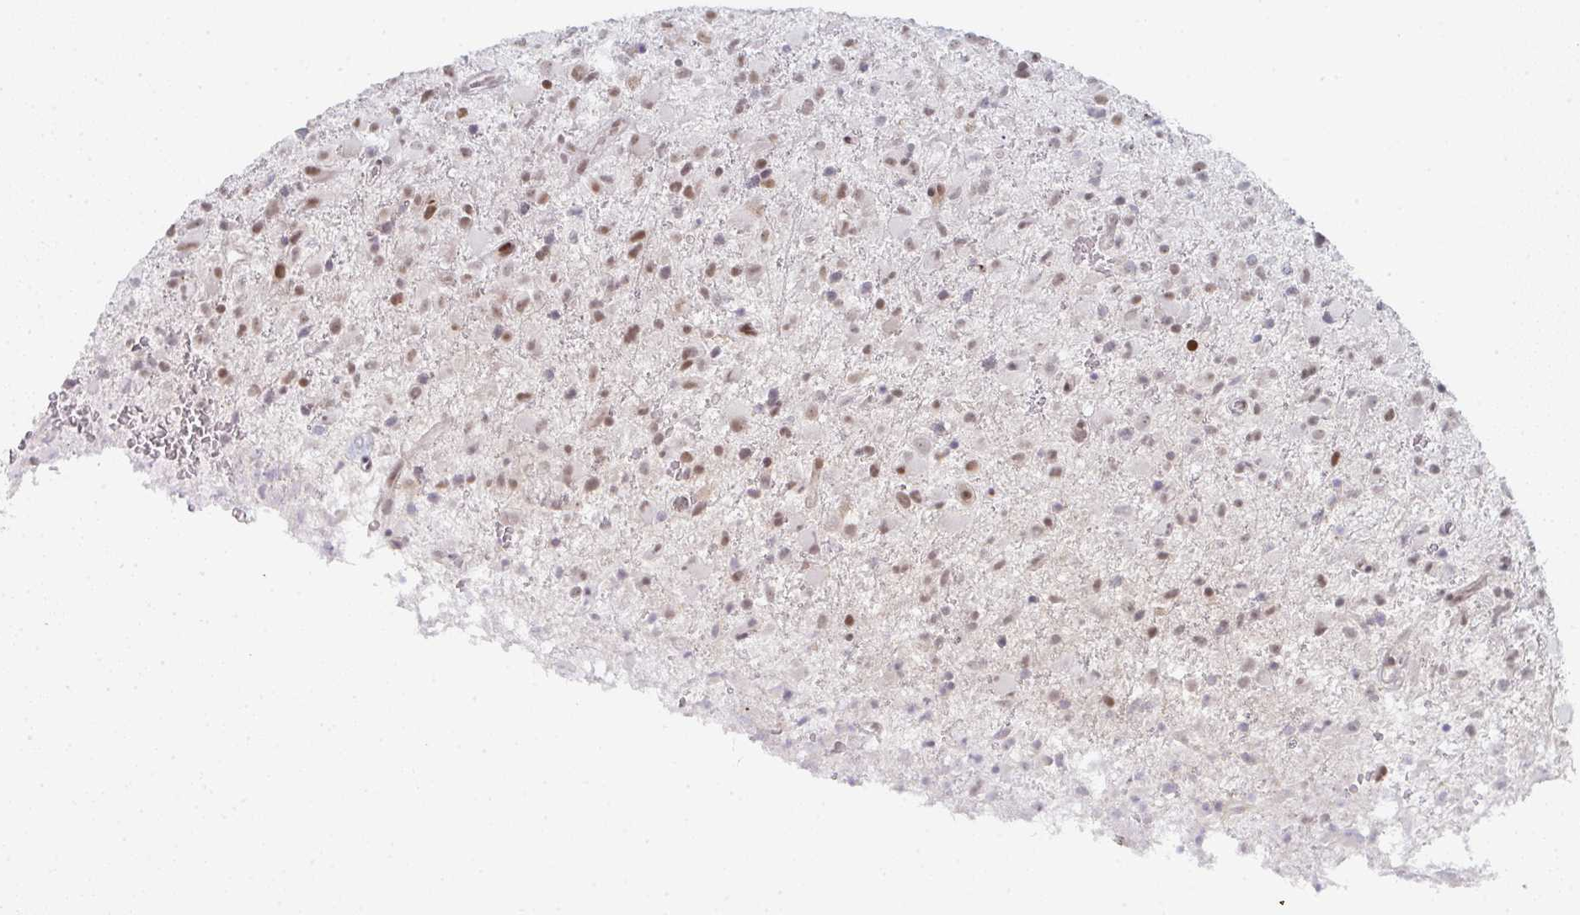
{"staining": {"intensity": "weak", "quantity": ">75%", "location": "nuclear"}, "tissue": "glioma", "cell_type": "Tumor cells", "image_type": "cancer", "snomed": [{"axis": "morphology", "description": "Glioma, malignant, Low grade"}, {"axis": "topography", "description": "Brain"}], "caption": "Tumor cells show weak nuclear staining in approximately >75% of cells in malignant low-grade glioma.", "gene": "POU2AF2", "patient": {"sex": "male", "age": 65}}